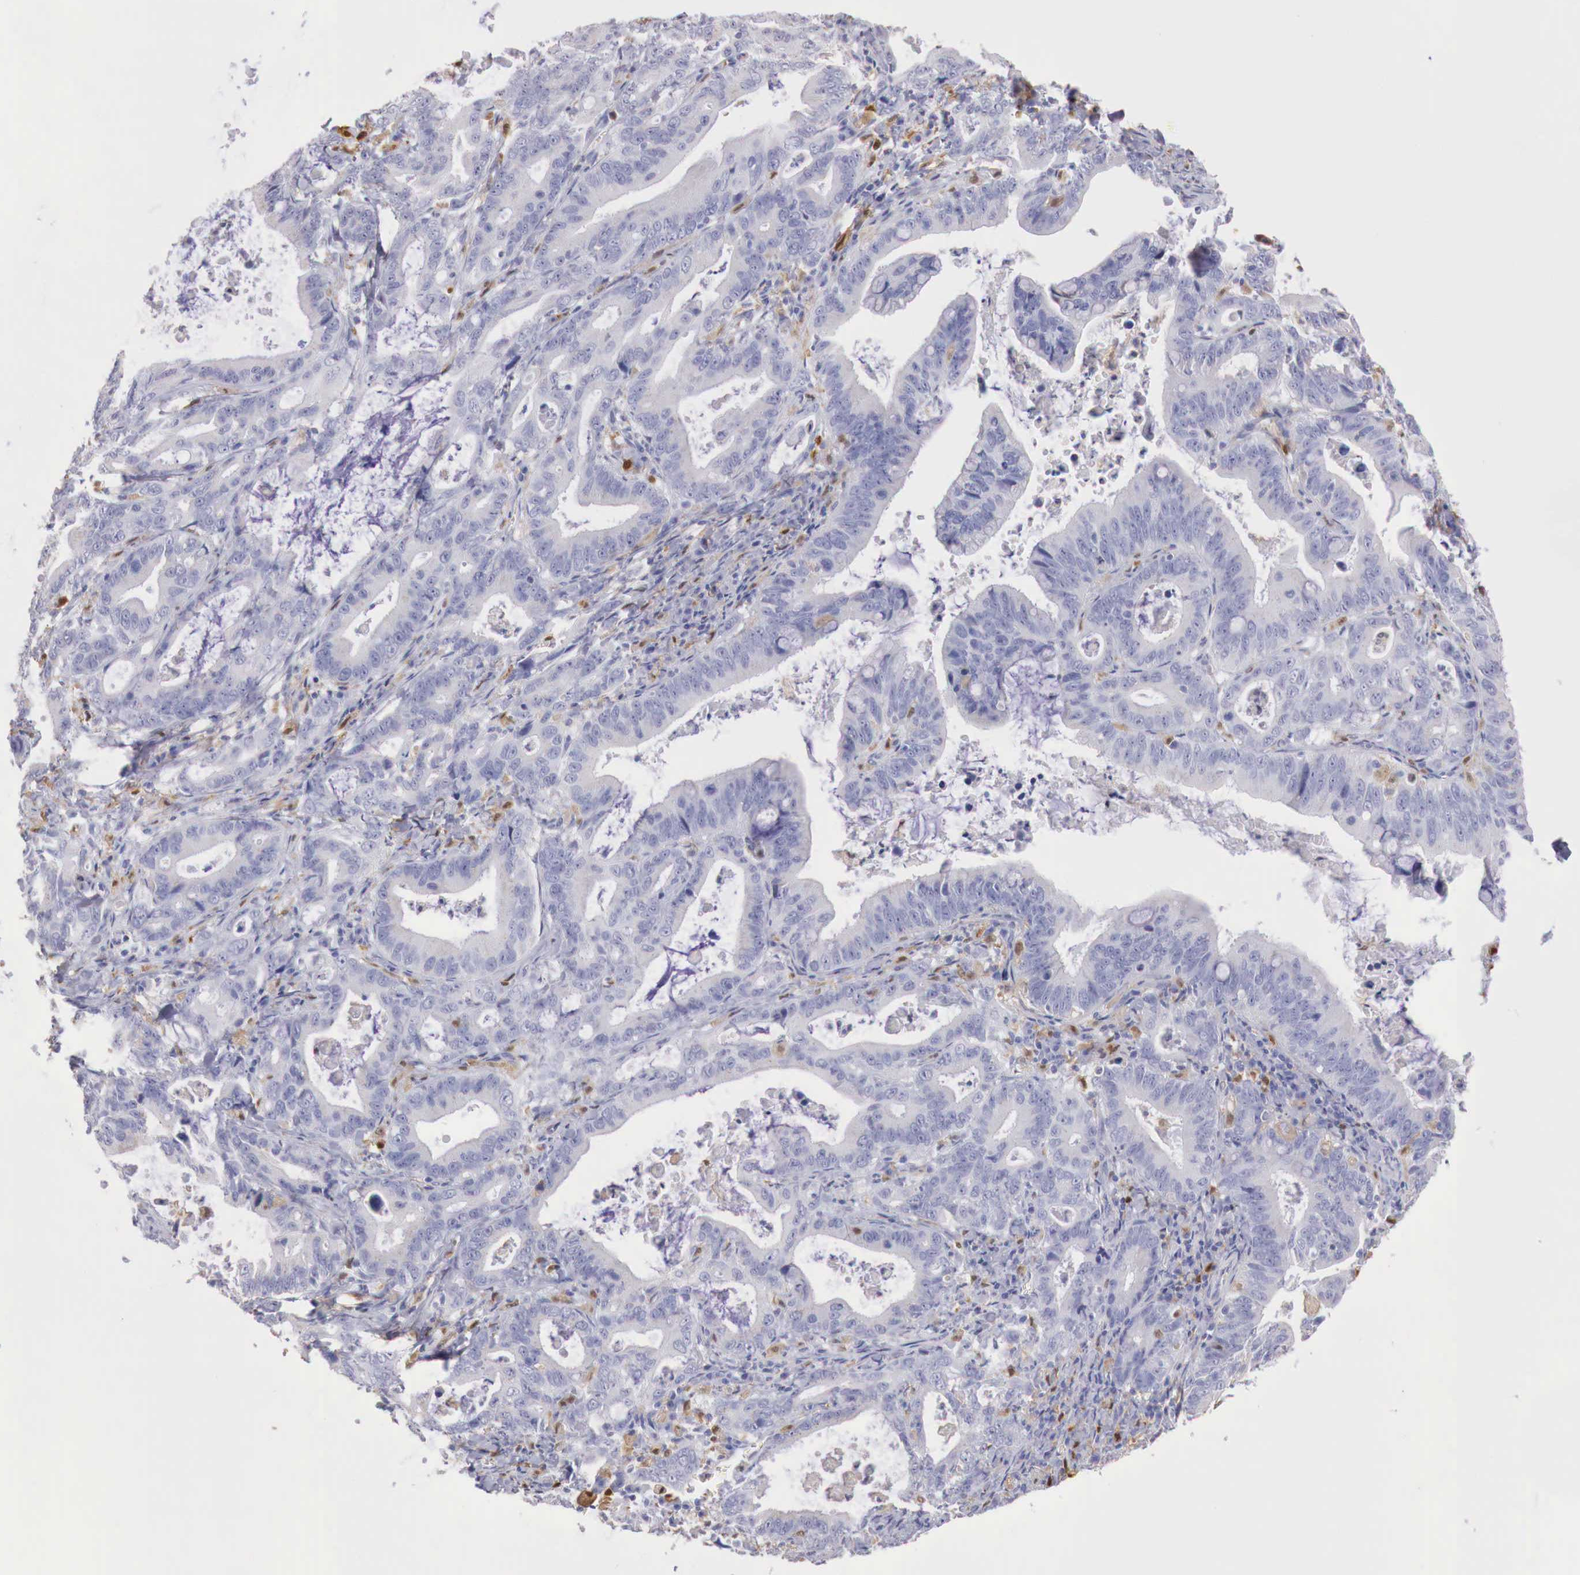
{"staining": {"intensity": "negative", "quantity": "none", "location": "none"}, "tissue": "stomach cancer", "cell_type": "Tumor cells", "image_type": "cancer", "snomed": [{"axis": "morphology", "description": "Adenocarcinoma, NOS"}, {"axis": "topography", "description": "Stomach, upper"}], "caption": "High power microscopy micrograph of an immunohistochemistry histopathology image of stomach adenocarcinoma, revealing no significant positivity in tumor cells. The staining was performed using DAB to visualize the protein expression in brown, while the nuclei were stained in blue with hematoxylin (Magnification: 20x).", "gene": "RENBP", "patient": {"sex": "male", "age": 63}}